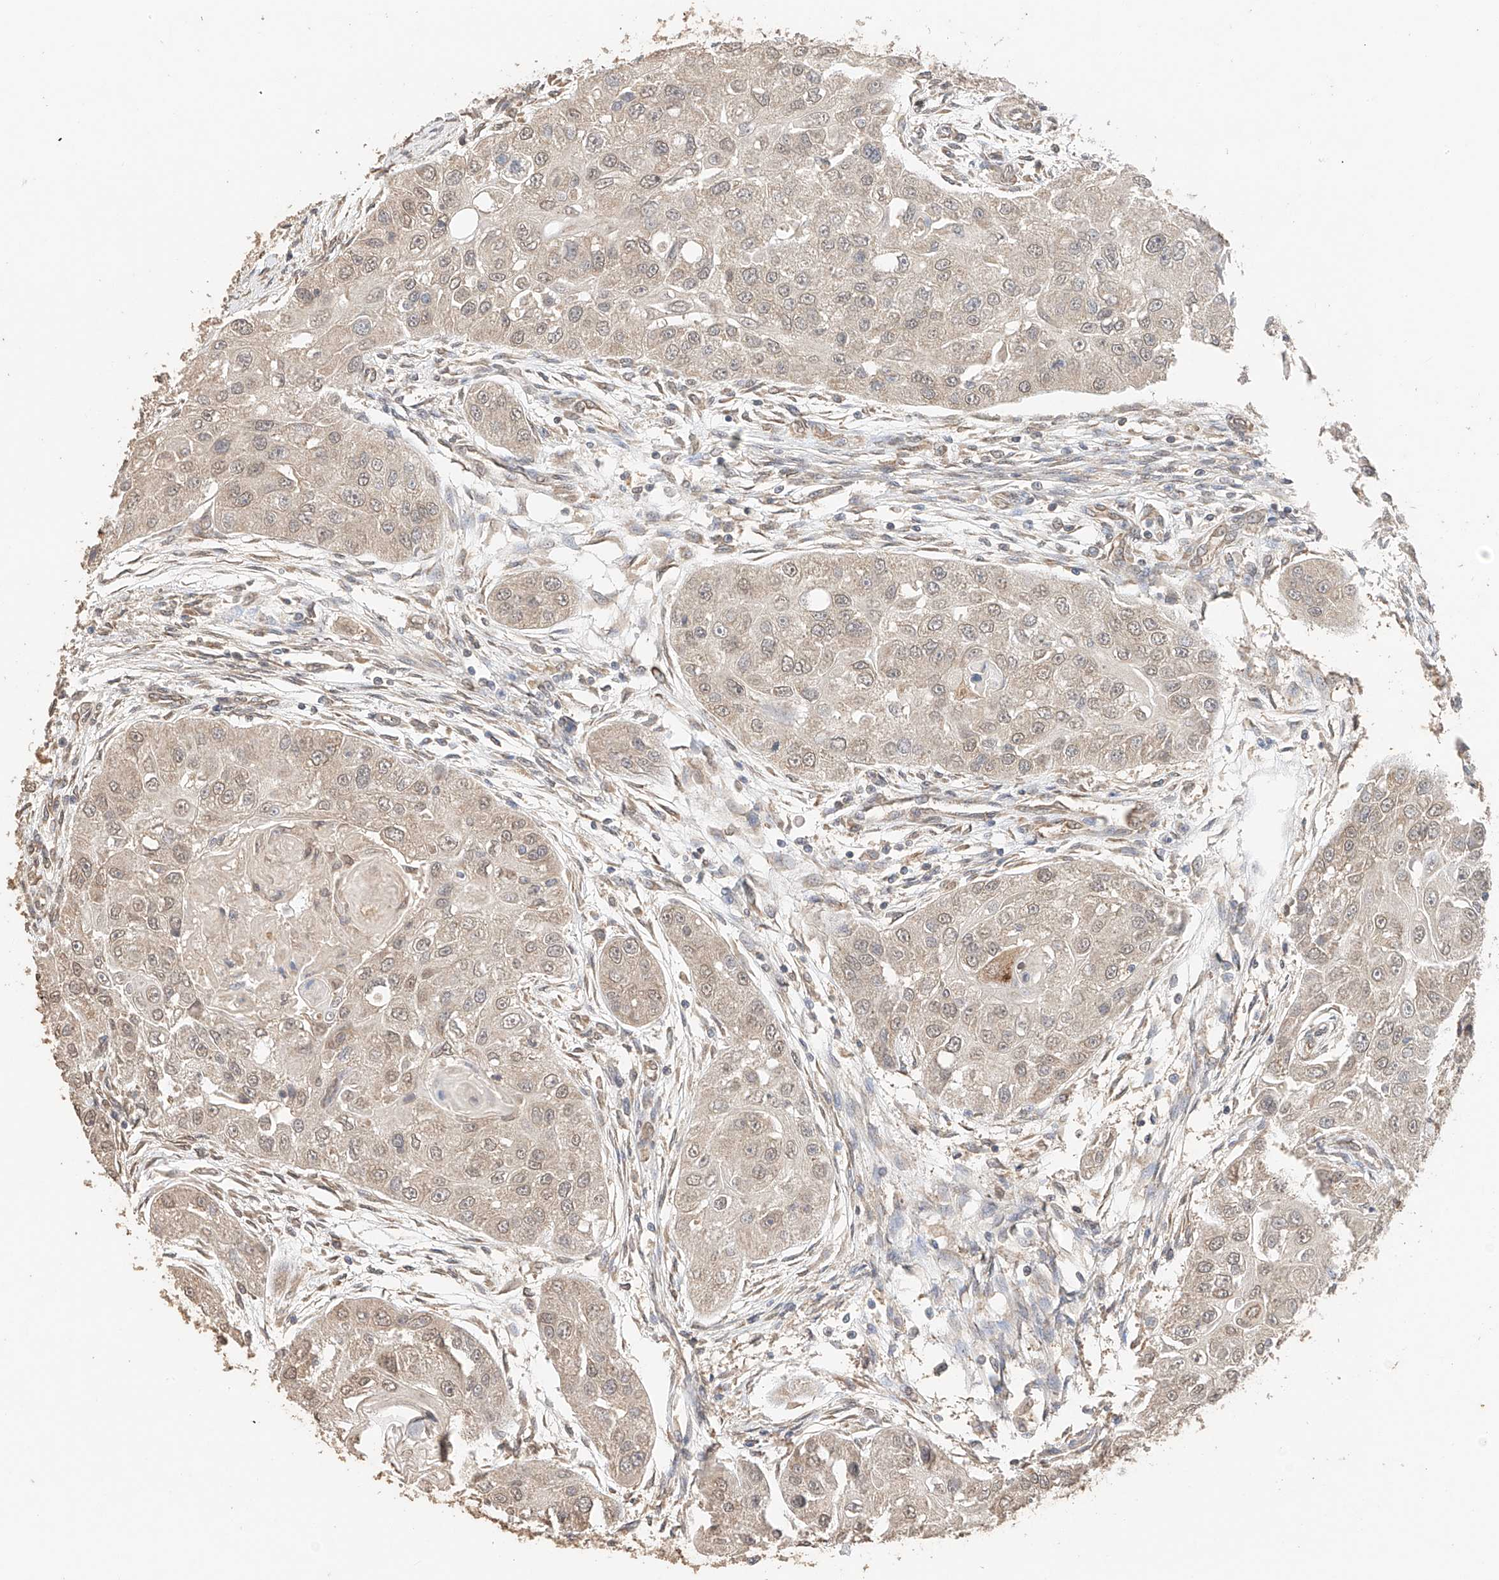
{"staining": {"intensity": "weak", "quantity": ">75%", "location": "cytoplasmic/membranous,nuclear"}, "tissue": "head and neck cancer", "cell_type": "Tumor cells", "image_type": "cancer", "snomed": [{"axis": "morphology", "description": "Normal tissue, NOS"}, {"axis": "morphology", "description": "Squamous cell carcinoma, NOS"}, {"axis": "topography", "description": "Skeletal muscle"}, {"axis": "topography", "description": "Head-Neck"}], "caption": "Head and neck squamous cell carcinoma stained with a brown dye reveals weak cytoplasmic/membranous and nuclear positive staining in approximately >75% of tumor cells.", "gene": "IL22RA2", "patient": {"sex": "male", "age": 51}}